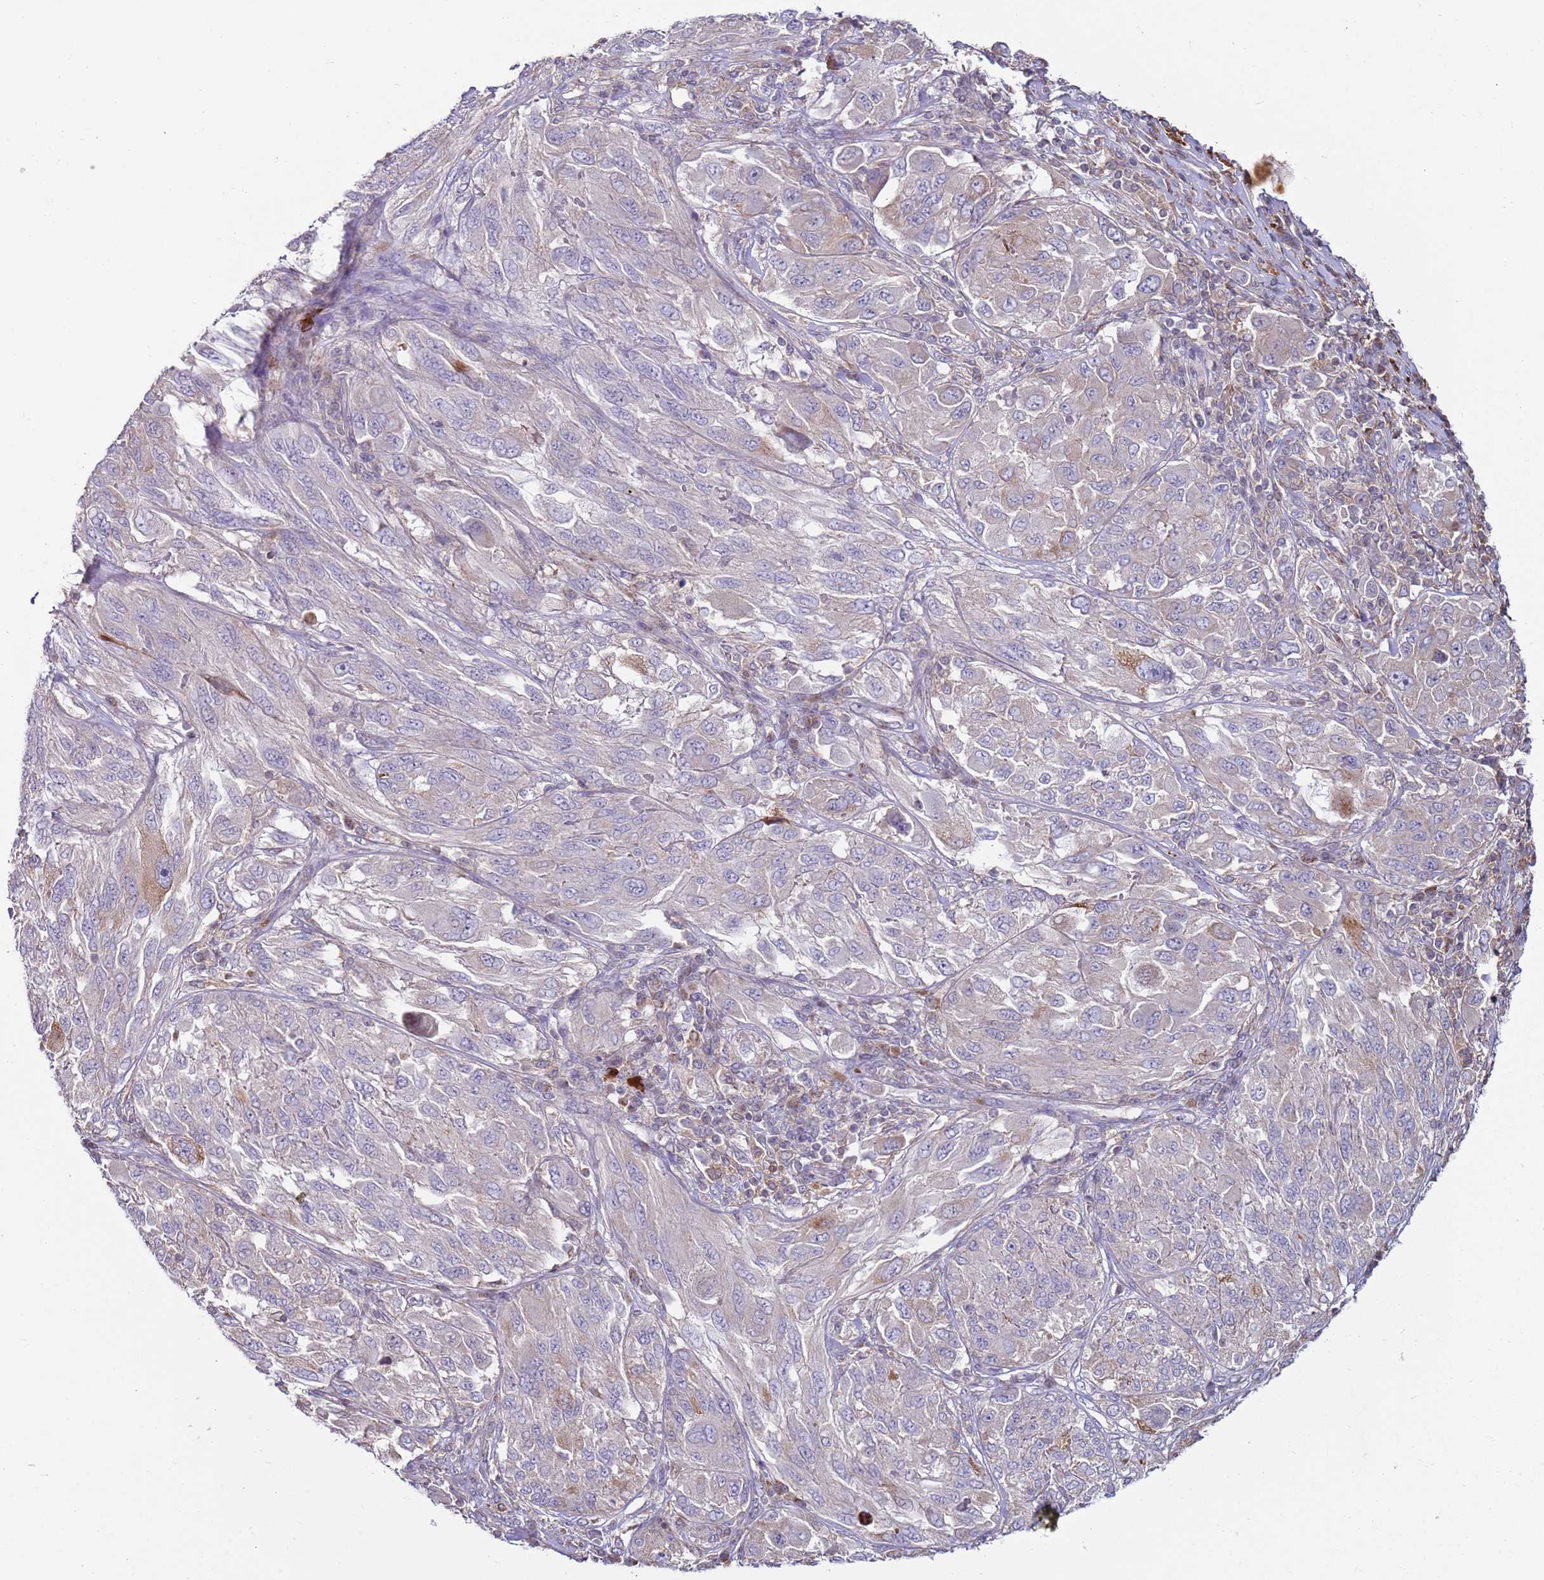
{"staining": {"intensity": "weak", "quantity": "<25%", "location": "cytoplasmic/membranous"}, "tissue": "melanoma", "cell_type": "Tumor cells", "image_type": "cancer", "snomed": [{"axis": "morphology", "description": "Malignant melanoma, NOS"}, {"axis": "topography", "description": "Skin"}], "caption": "Histopathology image shows no significant protein positivity in tumor cells of melanoma.", "gene": "SNAPC4", "patient": {"sex": "female", "age": 91}}